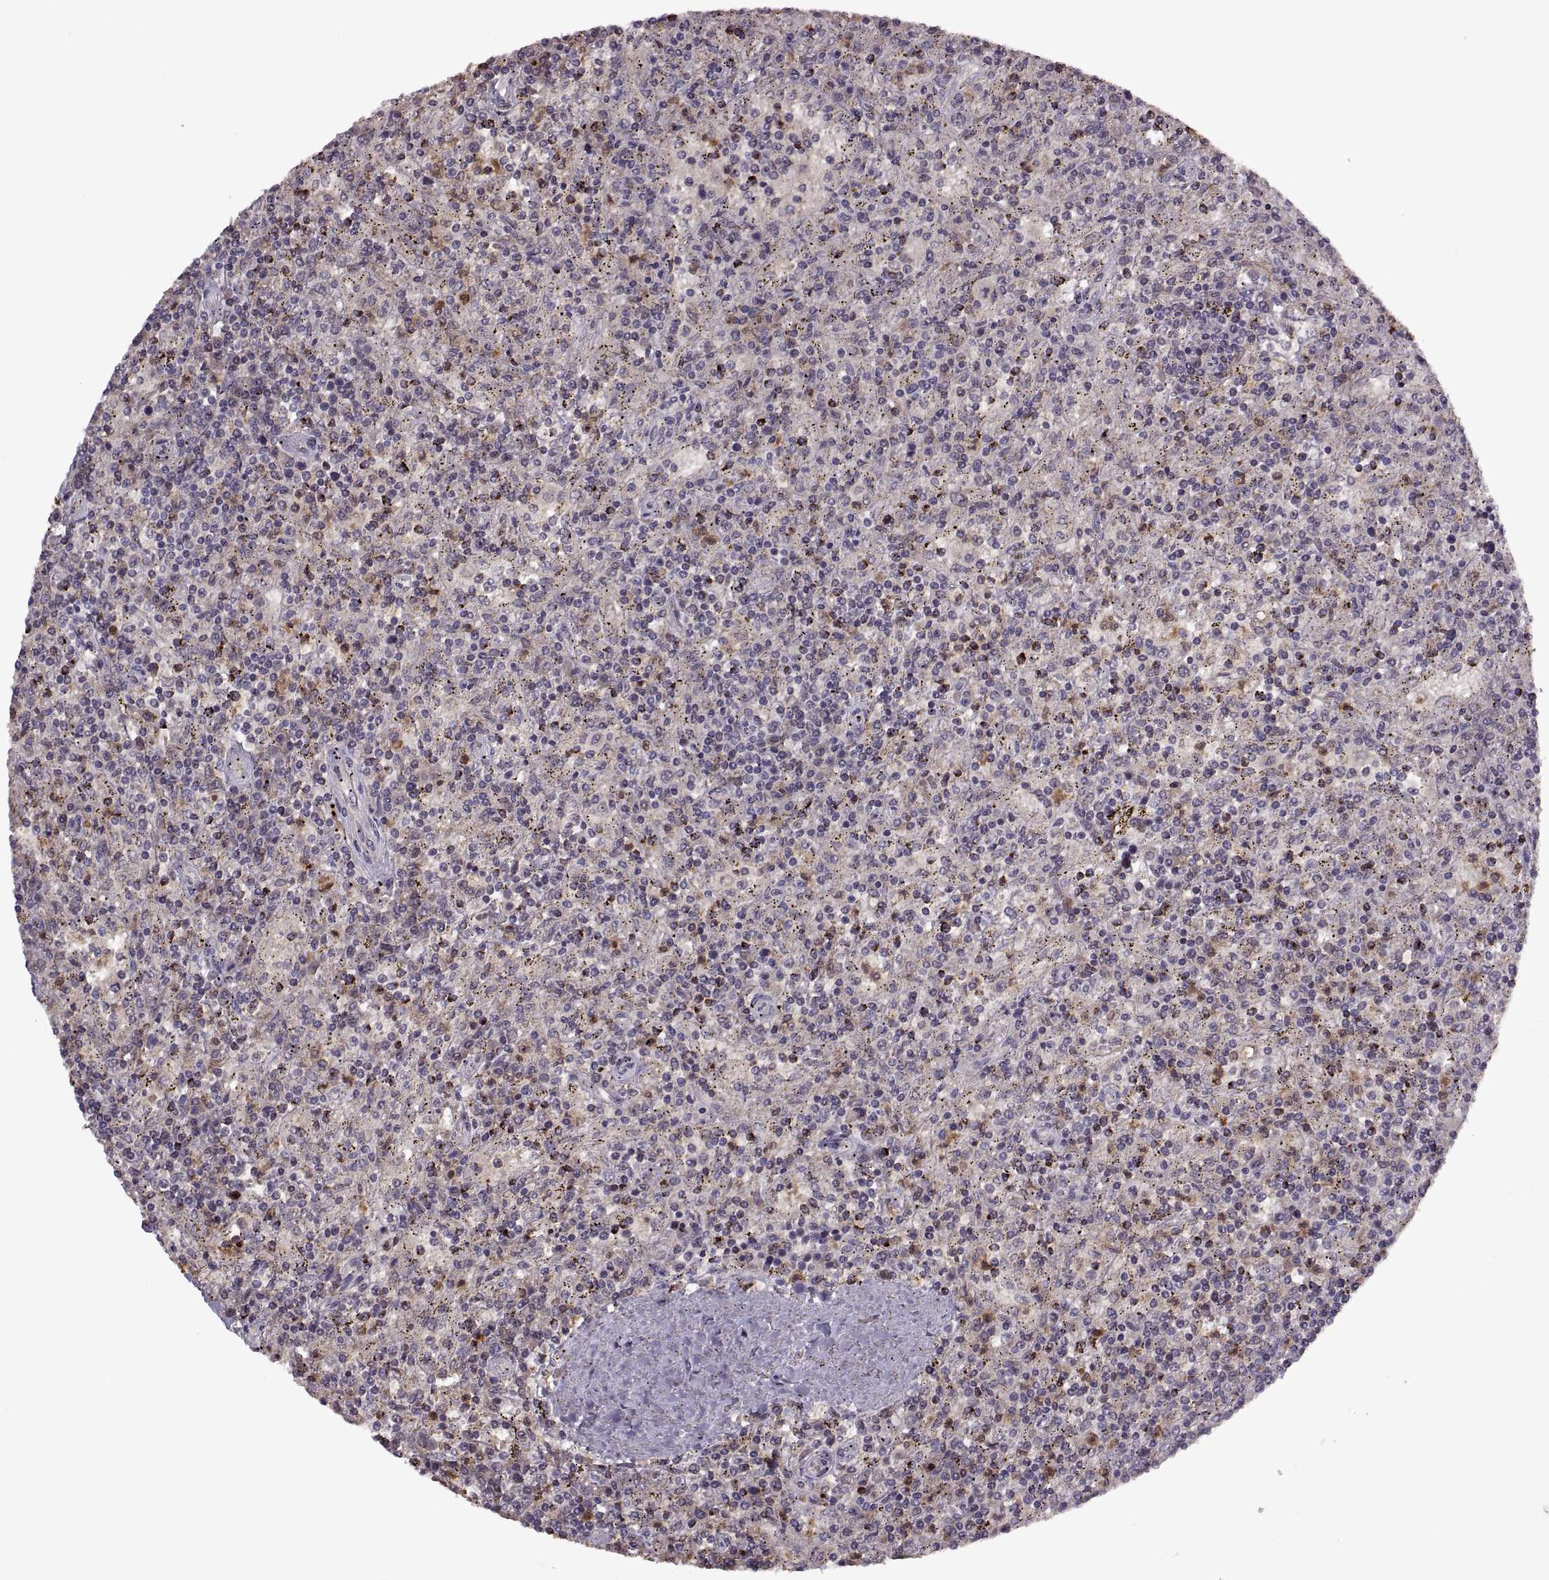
{"staining": {"intensity": "negative", "quantity": "none", "location": "none"}, "tissue": "lymphoma", "cell_type": "Tumor cells", "image_type": "cancer", "snomed": [{"axis": "morphology", "description": "Malignant lymphoma, non-Hodgkin's type, Low grade"}, {"axis": "topography", "description": "Spleen"}], "caption": "IHC of human lymphoma reveals no positivity in tumor cells.", "gene": "PIERCE1", "patient": {"sex": "male", "age": 62}}